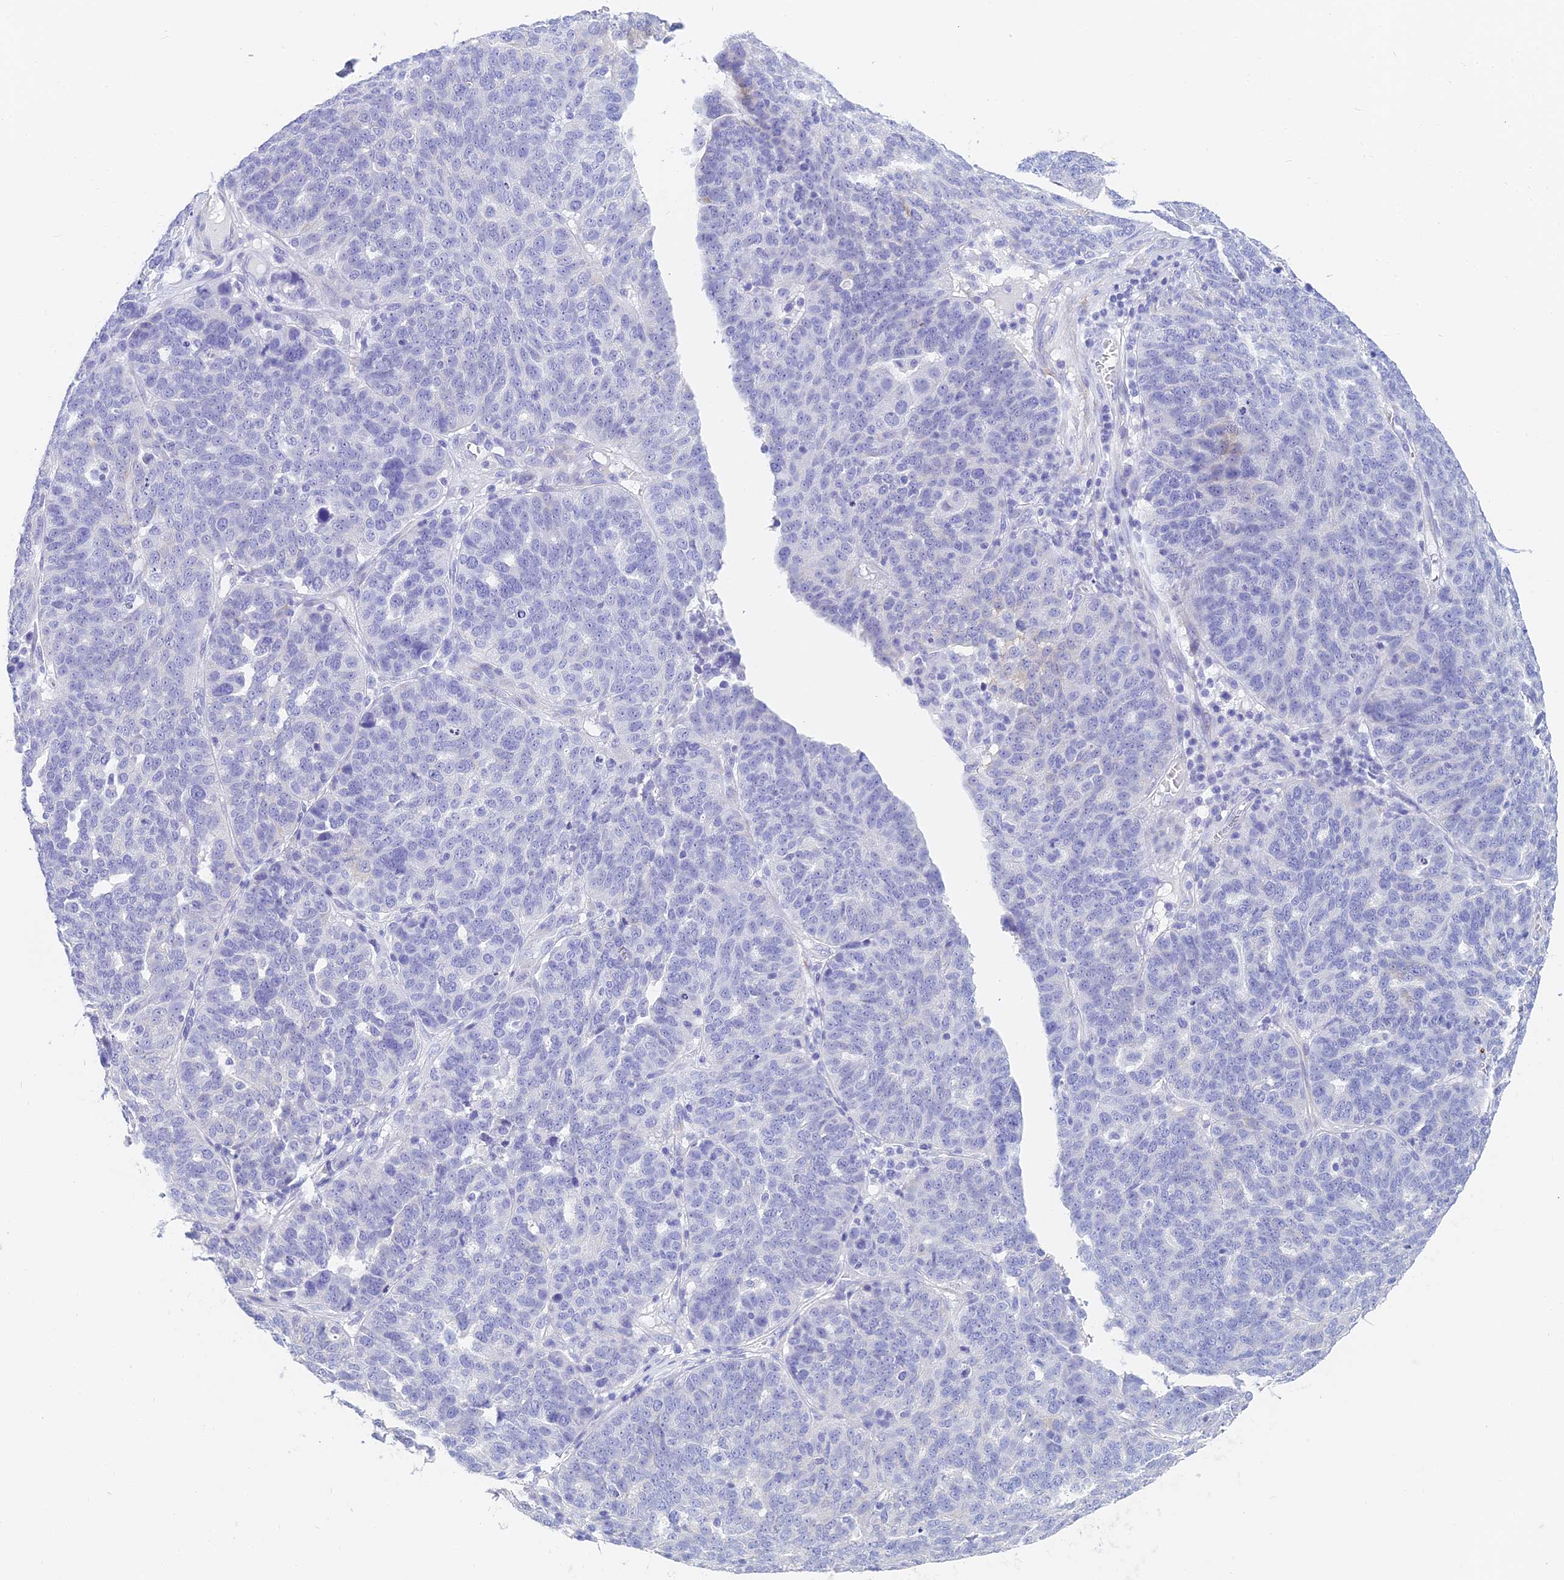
{"staining": {"intensity": "negative", "quantity": "none", "location": "none"}, "tissue": "ovarian cancer", "cell_type": "Tumor cells", "image_type": "cancer", "snomed": [{"axis": "morphology", "description": "Cystadenocarcinoma, serous, NOS"}, {"axis": "topography", "description": "Ovary"}], "caption": "High power microscopy photomicrograph of an IHC micrograph of ovarian cancer (serous cystadenocarcinoma), revealing no significant staining in tumor cells. (DAB immunohistochemistry (IHC) with hematoxylin counter stain).", "gene": "SLC36A2", "patient": {"sex": "female", "age": 59}}